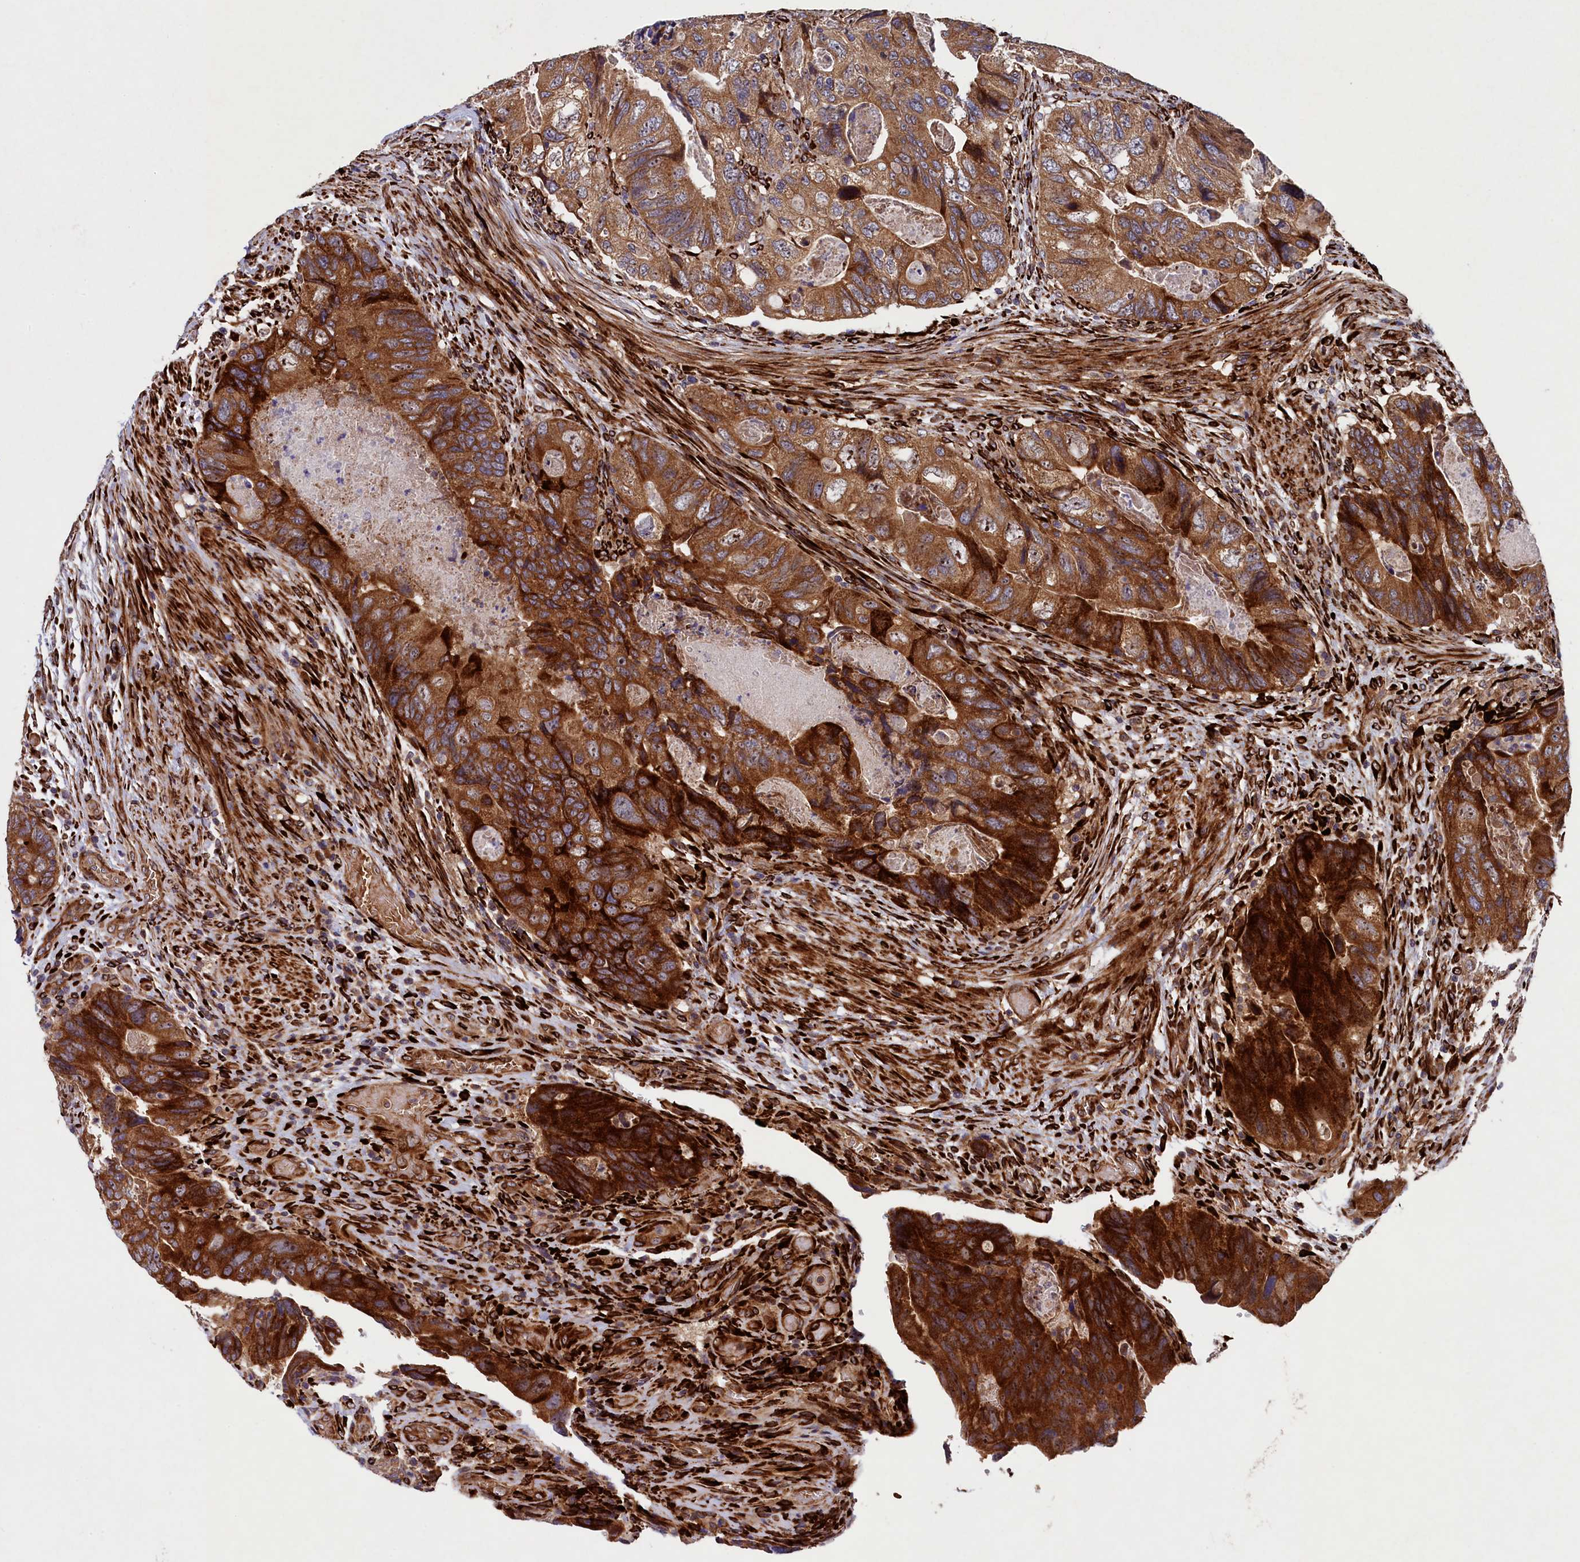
{"staining": {"intensity": "strong", "quantity": ">75%", "location": "cytoplasmic/membranous"}, "tissue": "colorectal cancer", "cell_type": "Tumor cells", "image_type": "cancer", "snomed": [{"axis": "morphology", "description": "Adenocarcinoma, NOS"}, {"axis": "topography", "description": "Rectum"}], "caption": "This histopathology image displays immunohistochemistry (IHC) staining of adenocarcinoma (colorectal), with high strong cytoplasmic/membranous positivity in approximately >75% of tumor cells.", "gene": "ARRDC4", "patient": {"sex": "male", "age": 63}}